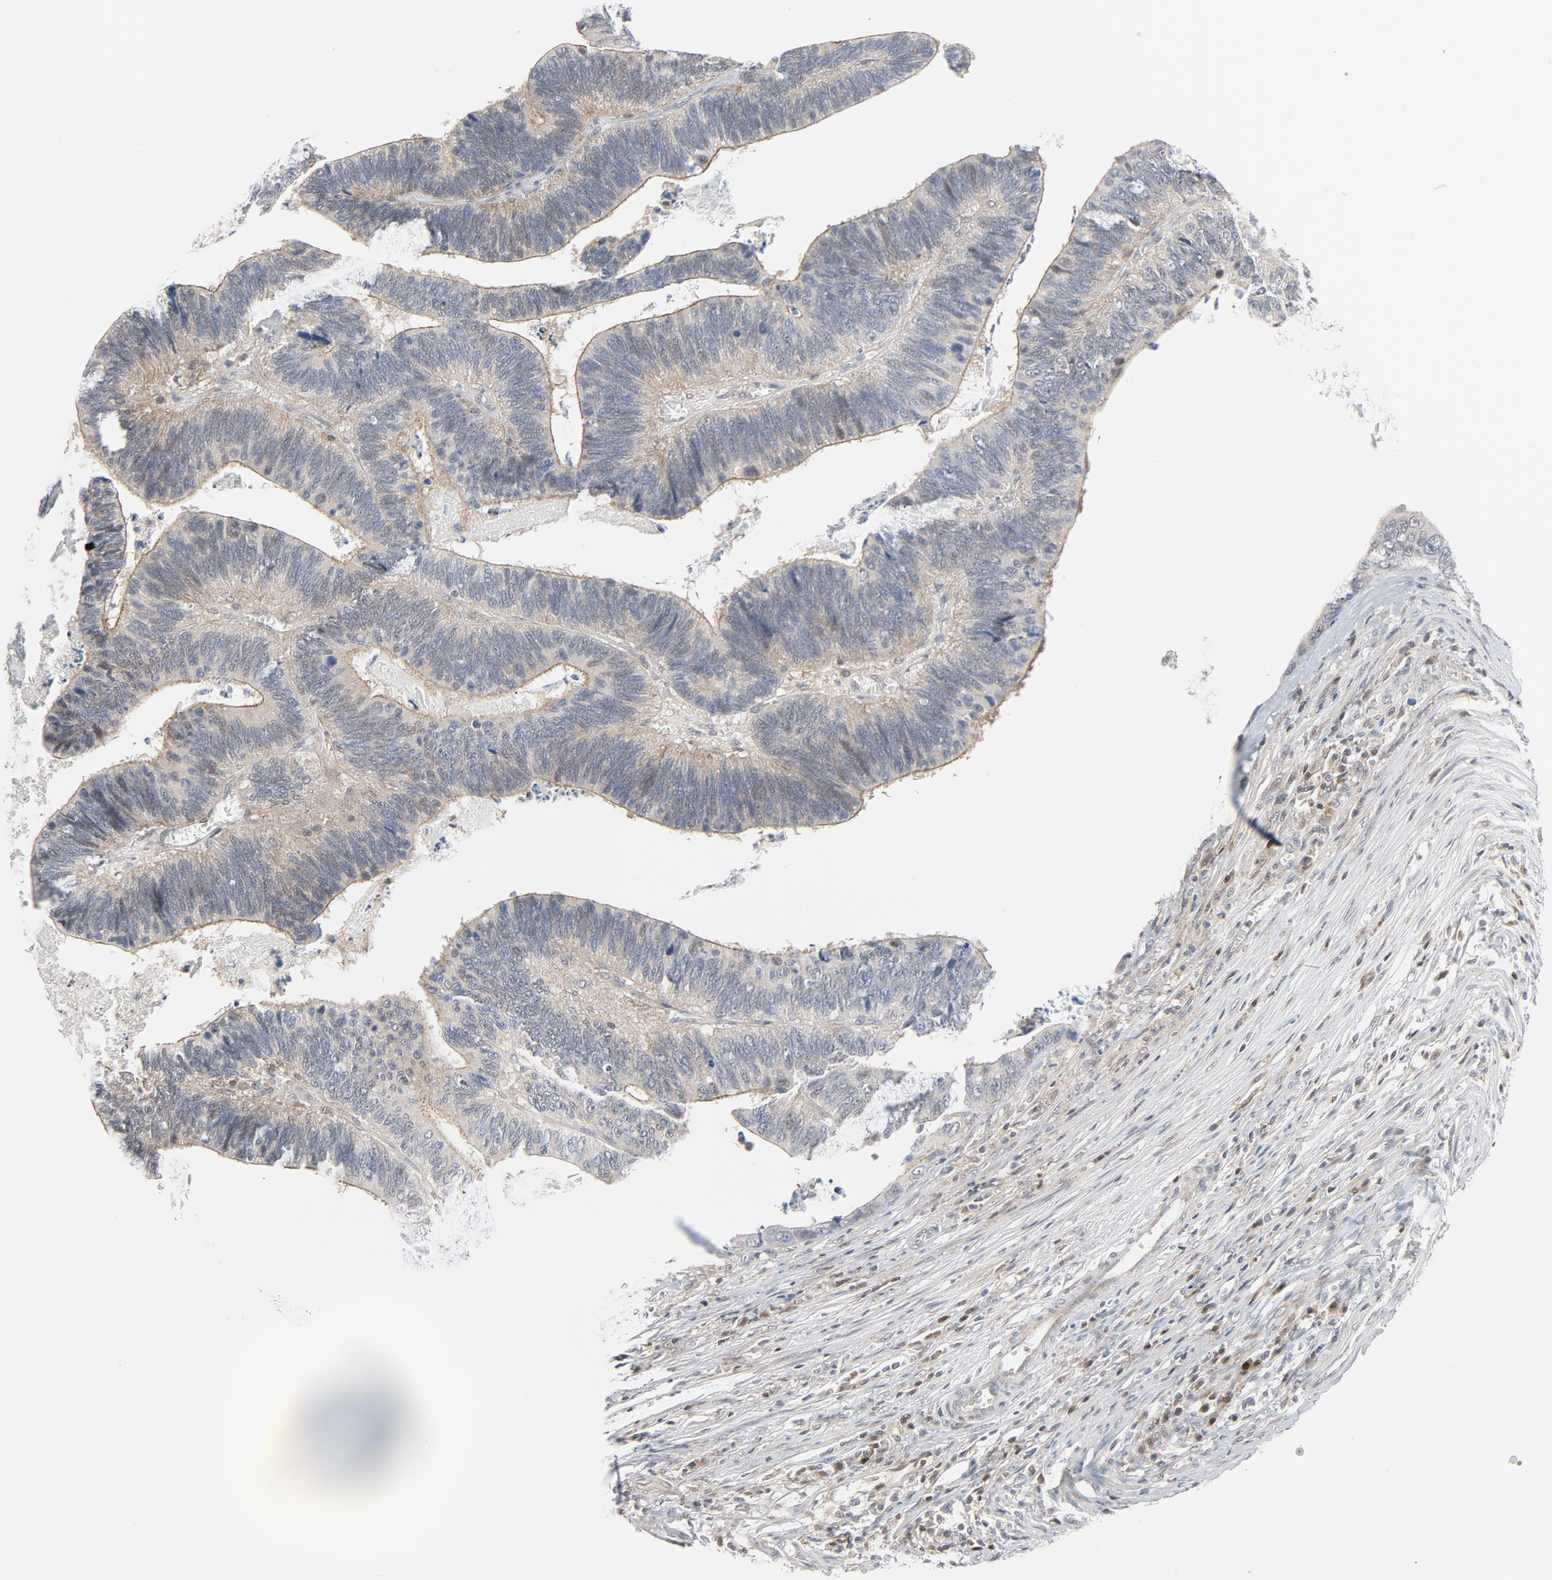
{"staining": {"intensity": "weak", "quantity": "25%-75%", "location": "cytoplasmic/membranous"}, "tissue": "colorectal cancer", "cell_type": "Tumor cells", "image_type": "cancer", "snomed": [{"axis": "morphology", "description": "Adenocarcinoma, NOS"}, {"axis": "topography", "description": "Colon"}], "caption": "Tumor cells display low levels of weak cytoplasmic/membranous staining in approximately 25%-75% of cells in colorectal cancer.", "gene": "TRADD", "patient": {"sex": "male", "age": 72}}